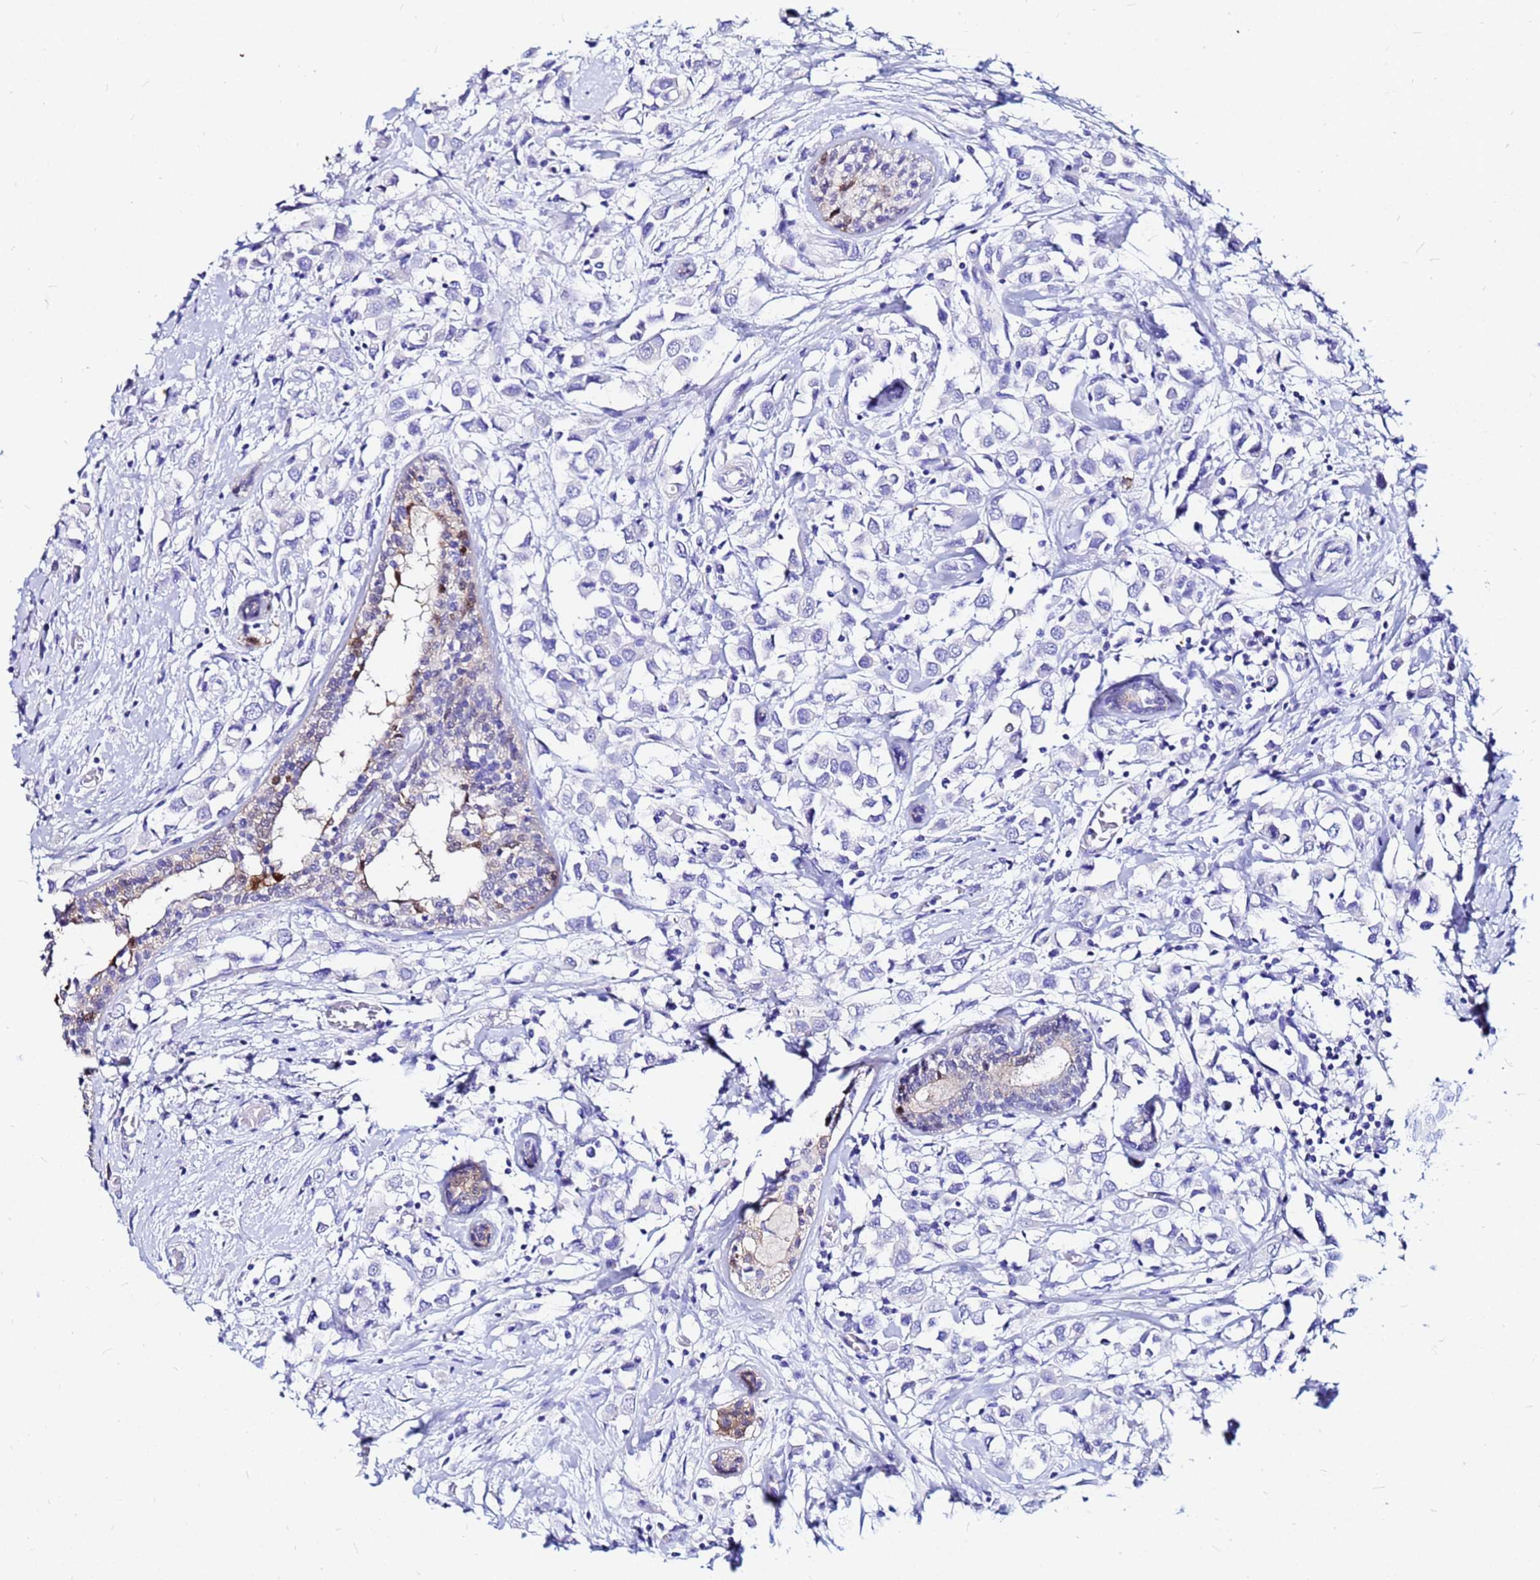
{"staining": {"intensity": "negative", "quantity": "none", "location": "none"}, "tissue": "breast cancer", "cell_type": "Tumor cells", "image_type": "cancer", "snomed": [{"axis": "morphology", "description": "Duct carcinoma"}, {"axis": "topography", "description": "Breast"}], "caption": "IHC micrograph of neoplastic tissue: human breast cancer (invasive ductal carcinoma) stained with DAB (3,3'-diaminobenzidine) shows no significant protein expression in tumor cells.", "gene": "PPP1R14C", "patient": {"sex": "female", "age": 61}}